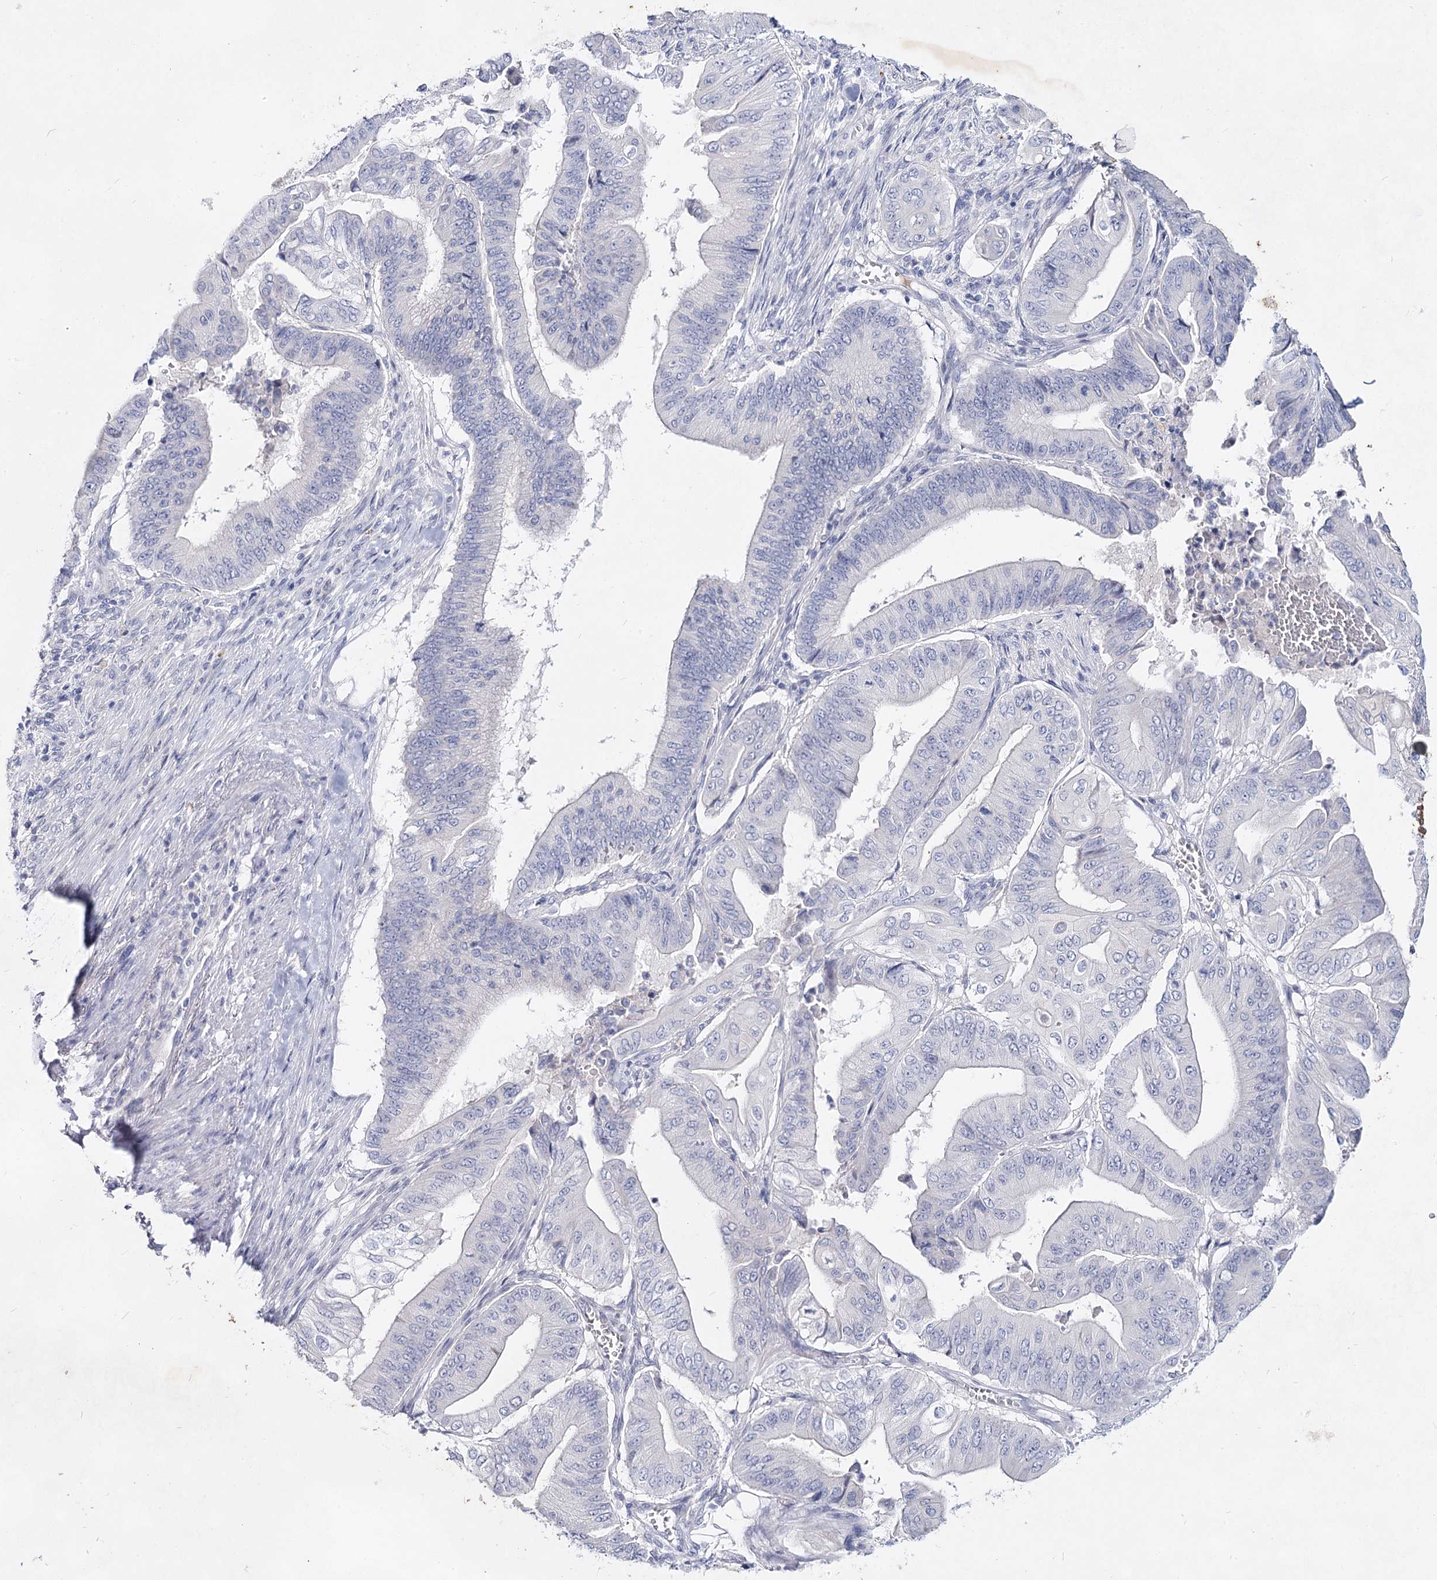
{"staining": {"intensity": "negative", "quantity": "none", "location": "none"}, "tissue": "pancreatic cancer", "cell_type": "Tumor cells", "image_type": "cancer", "snomed": [{"axis": "morphology", "description": "Adenocarcinoma, NOS"}, {"axis": "topography", "description": "Pancreas"}], "caption": "Immunohistochemistry image of neoplastic tissue: pancreatic adenocarcinoma stained with DAB displays no significant protein staining in tumor cells.", "gene": "CCDC73", "patient": {"sex": "female", "age": 77}}